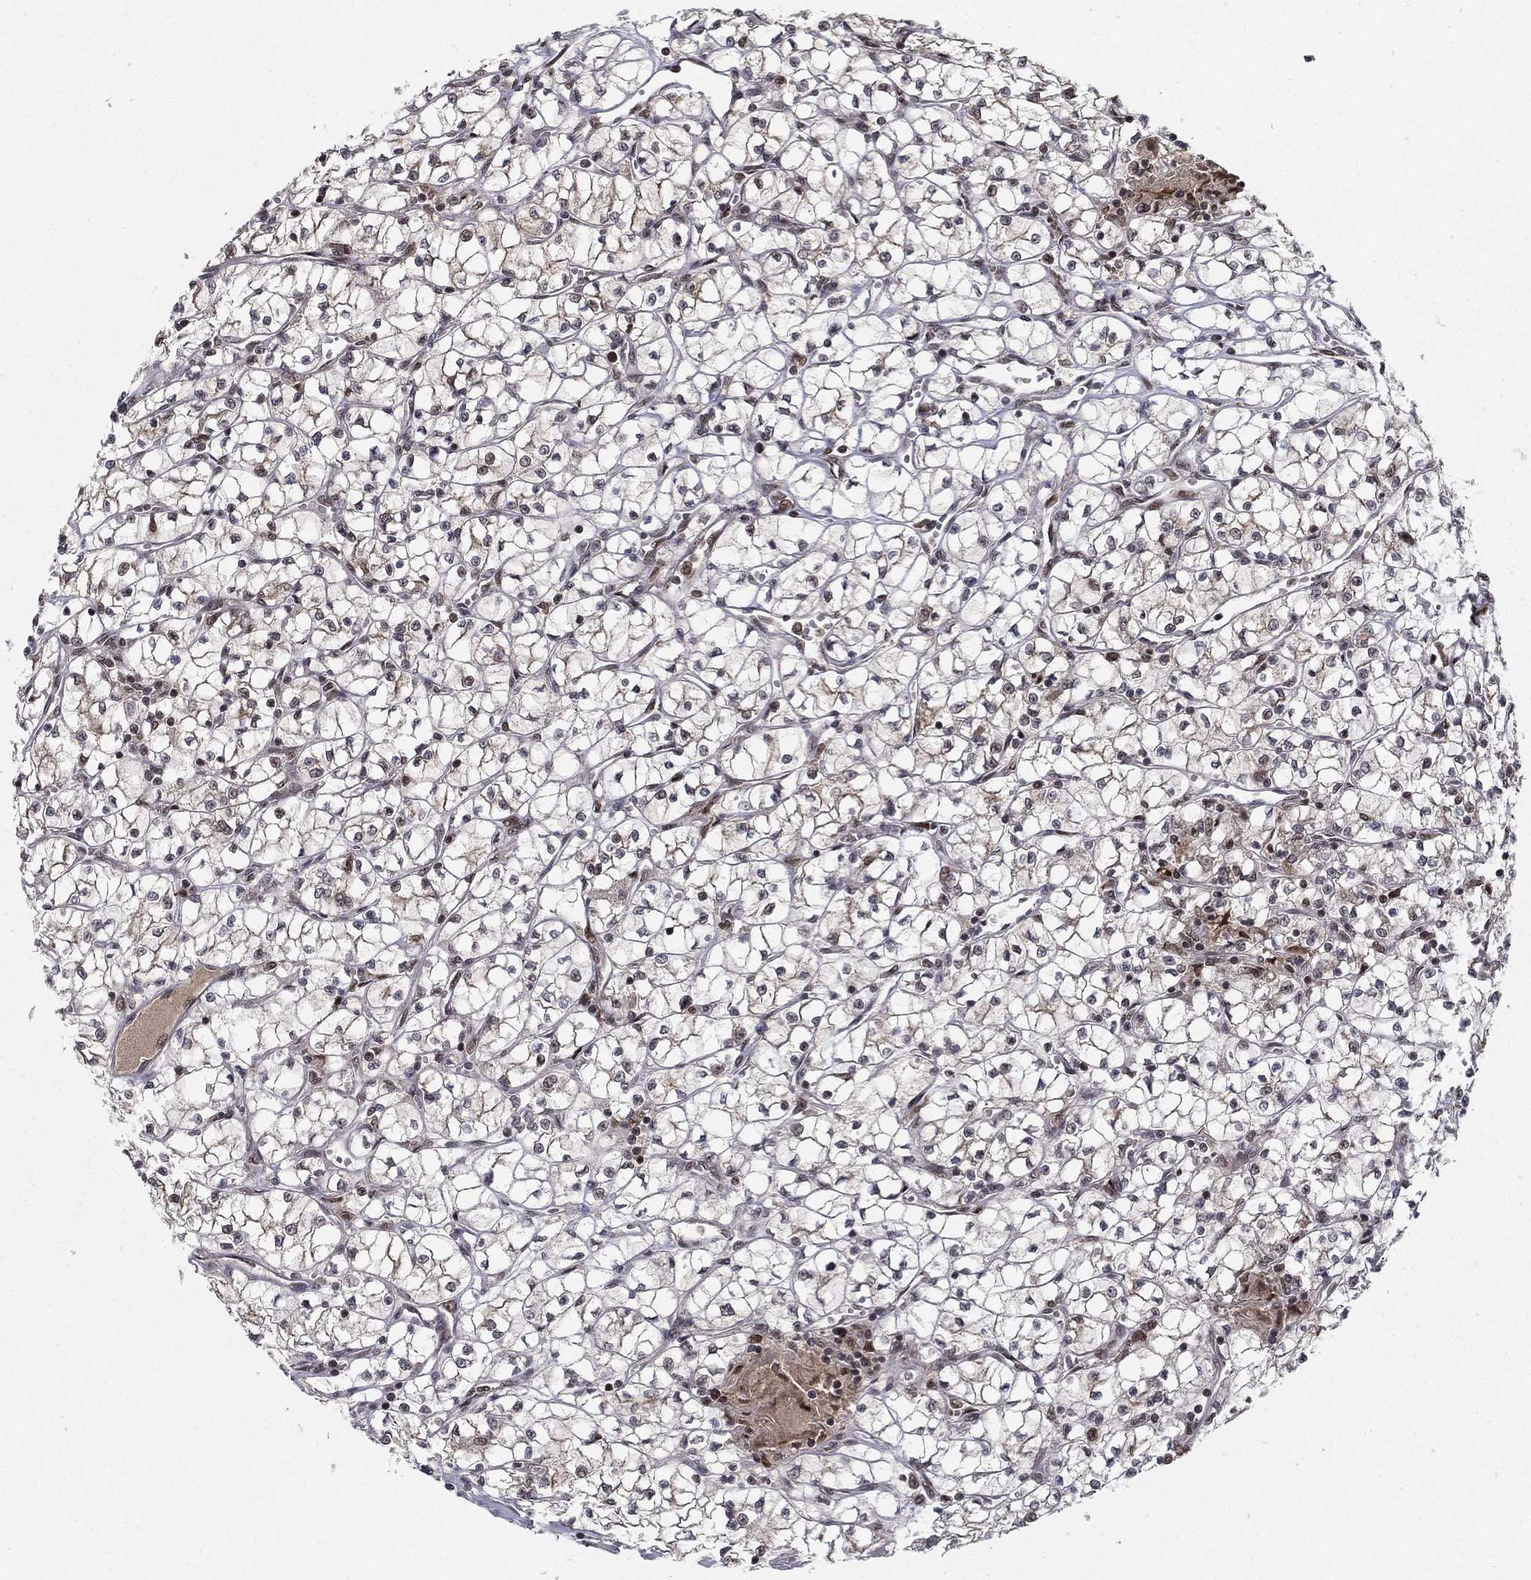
{"staining": {"intensity": "weak", "quantity": "25%-75%", "location": "cytoplasmic/membranous"}, "tissue": "renal cancer", "cell_type": "Tumor cells", "image_type": "cancer", "snomed": [{"axis": "morphology", "description": "Adenocarcinoma, NOS"}, {"axis": "topography", "description": "Kidney"}], "caption": "Renal cancer (adenocarcinoma) tissue exhibits weak cytoplasmic/membranous positivity in approximately 25%-75% of tumor cells, visualized by immunohistochemistry.", "gene": "CDCA7L", "patient": {"sex": "female", "age": 64}}